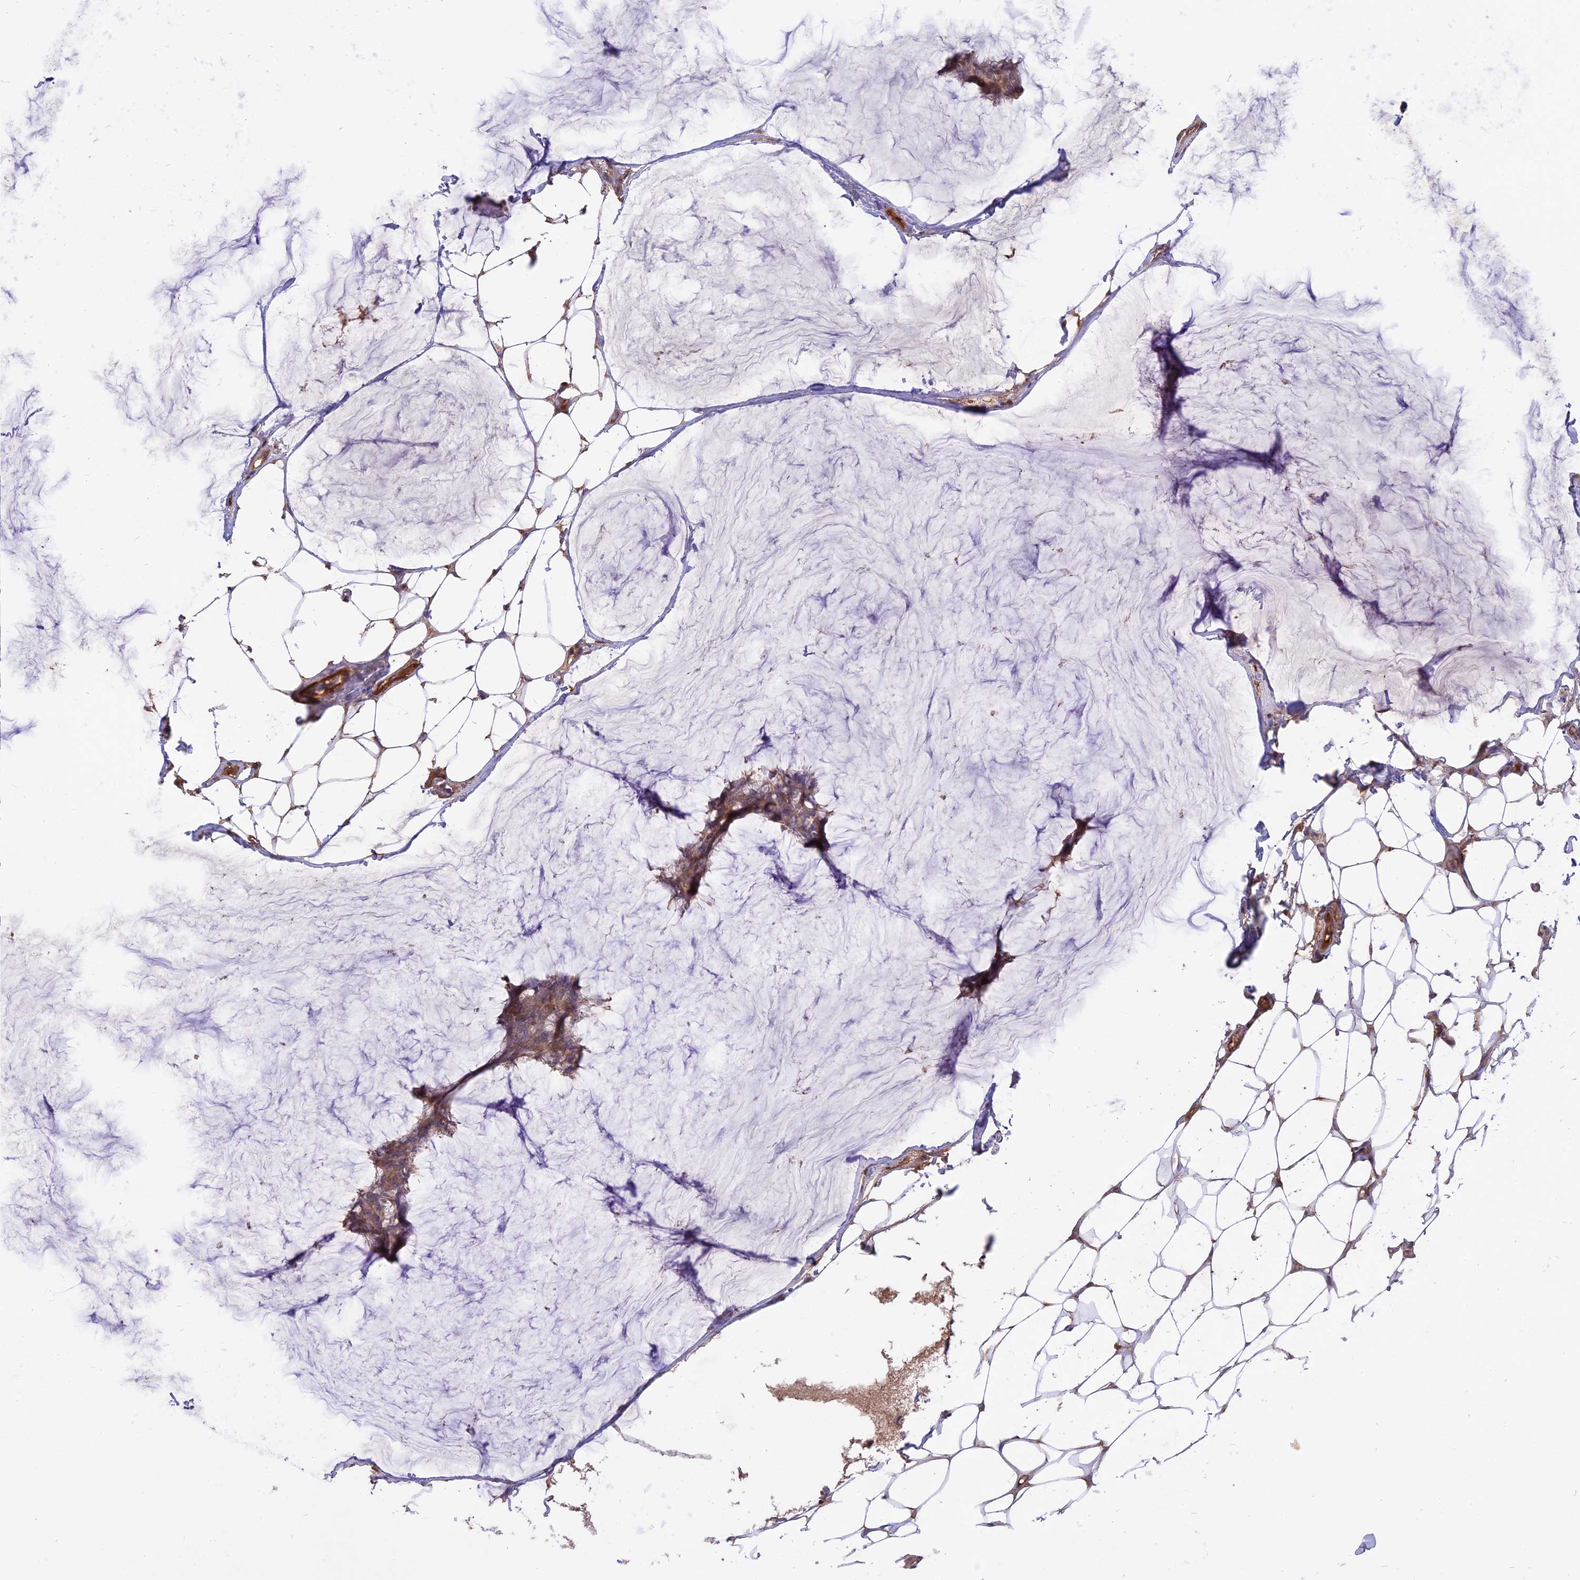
{"staining": {"intensity": "moderate", "quantity": ">75%", "location": "cytoplasmic/membranous"}, "tissue": "breast cancer", "cell_type": "Tumor cells", "image_type": "cancer", "snomed": [{"axis": "morphology", "description": "Duct carcinoma"}, {"axis": "topography", "description": "Breast"}], "caption": "About >75% of tumor cells in breast cancer show moderate cytoplasmic/membranous protein staining as visualized by brown immunohistochemical staining.", "gene": "SAC3D1", "patient": {"sex": "female", "age": 93}}